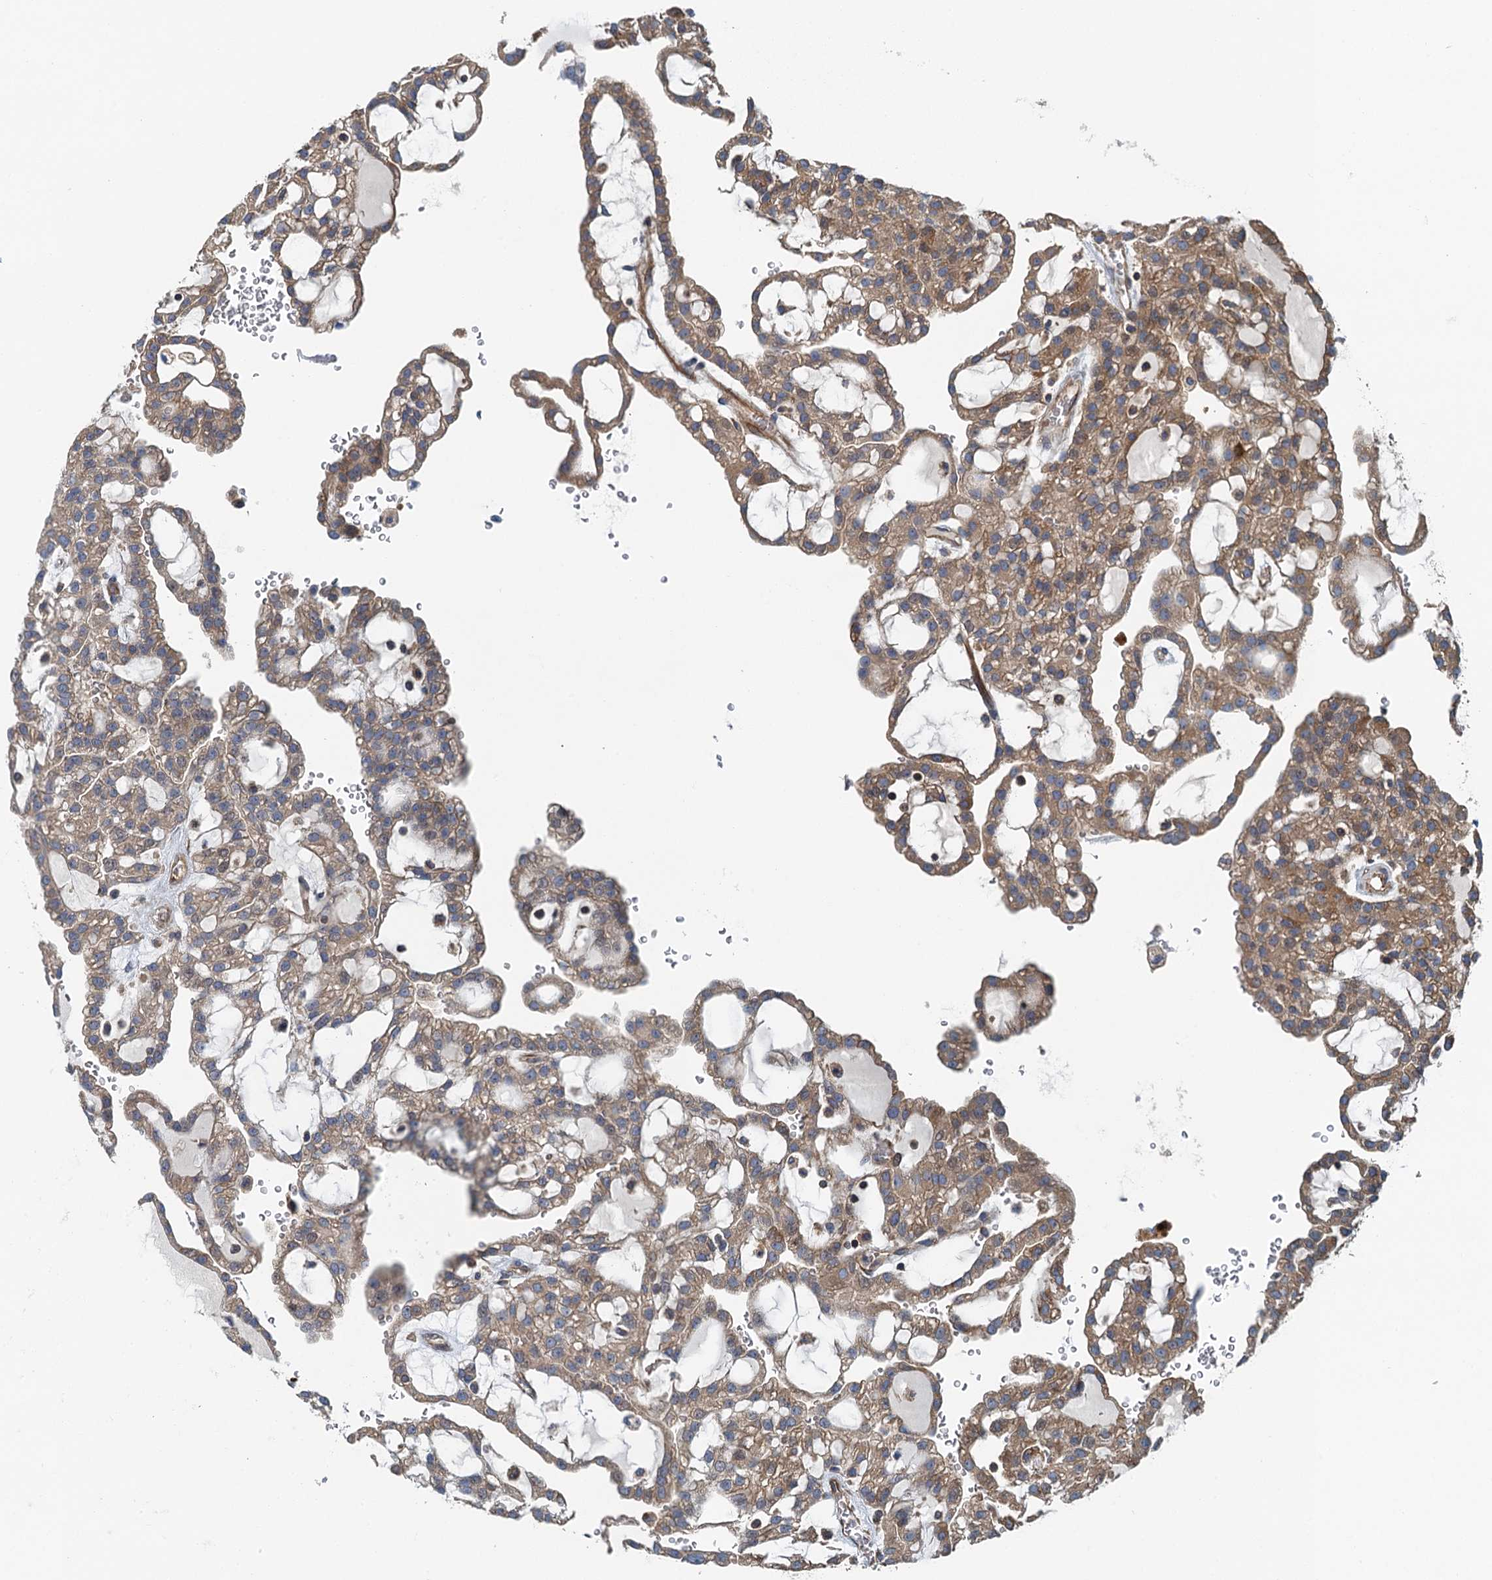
{"staining": {"intensity": "moderate", "quantity": ">75%", "location": "cytoplasmic/membranous"}, "tissue": "renal cancer", "cell_type": "Tumor cells", "image_type": "cancer", "snomed": [{"axis": "morphology", "description": "Adenocarcinoma, NOS"}, {"axis": "topography", "description": "Kidney"}], "caption": "This is a histology image of immunohistochemistry staining of renal cancer (adenocarcinoma), which shows moderate staining in the cytoplasmic/membranous of tumor cells.", "gene": "PPP1R14D", "patient": {"sex": "male", "age": 63}}